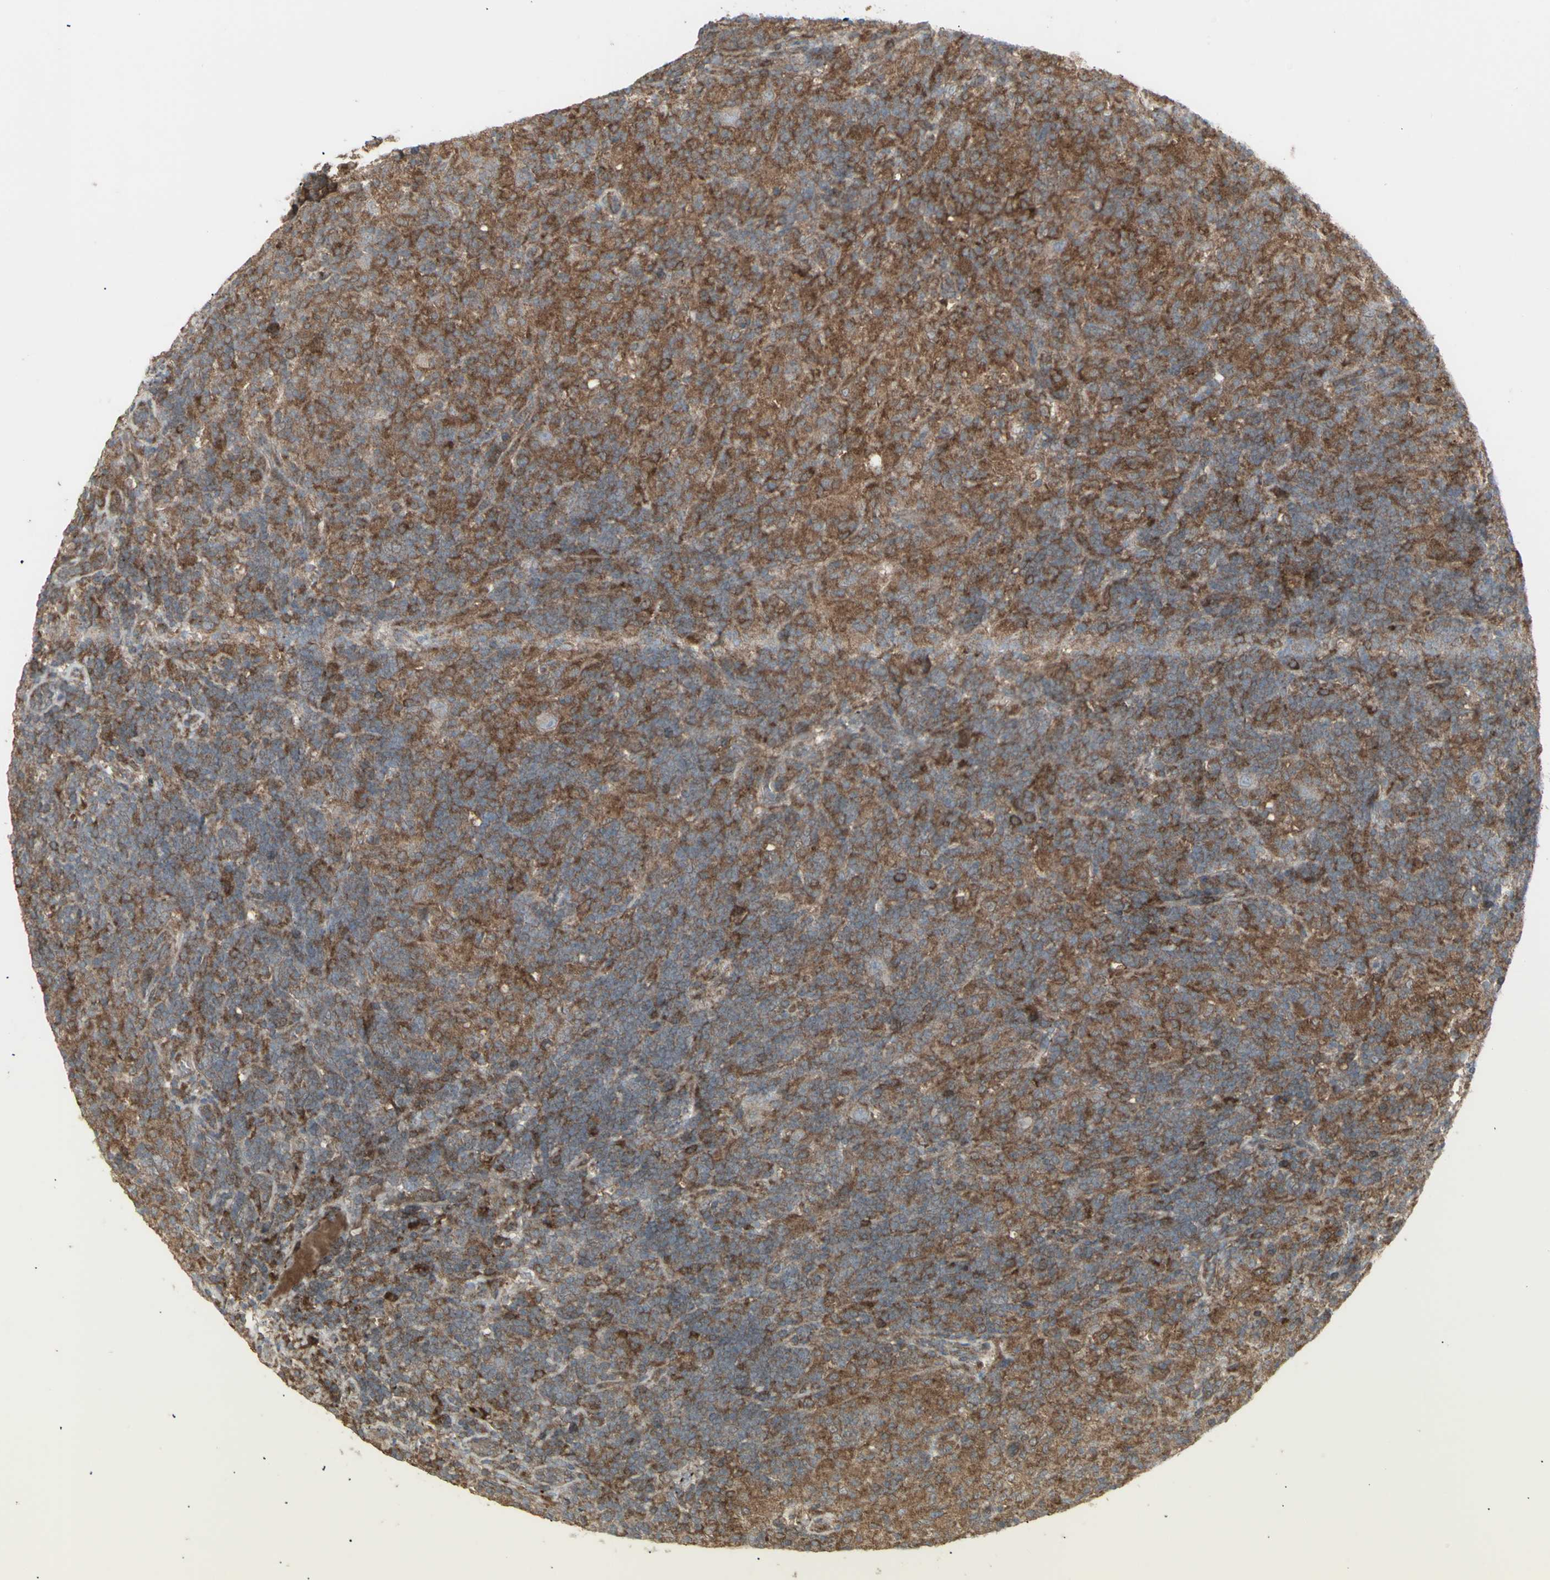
{"staining": {"intensity": "strong", "quantity": ">75%", "location": "cytoplasmic/membranous"}, "tissue": "lymphoma", "cell_type": "Tumor cells", "image_type": "cancer", "snomed": [{"axis": "morphology", "description": "Hodgkin's disease, NOS"}, {"axis": "topography", "description": "Lymph node"}], "caption": "A brown stain labels strong cytoplasmic/membranous positivity of a protein in lymphoma tumor cells. (Stains: DAB (3,3'-diaminobenzidine) in brown, nuclei in blue, Microscopy: brightfield microscopy at high magnification).", "gene": "RNASEL", "patient": {"sex": "male", "age": 70}}